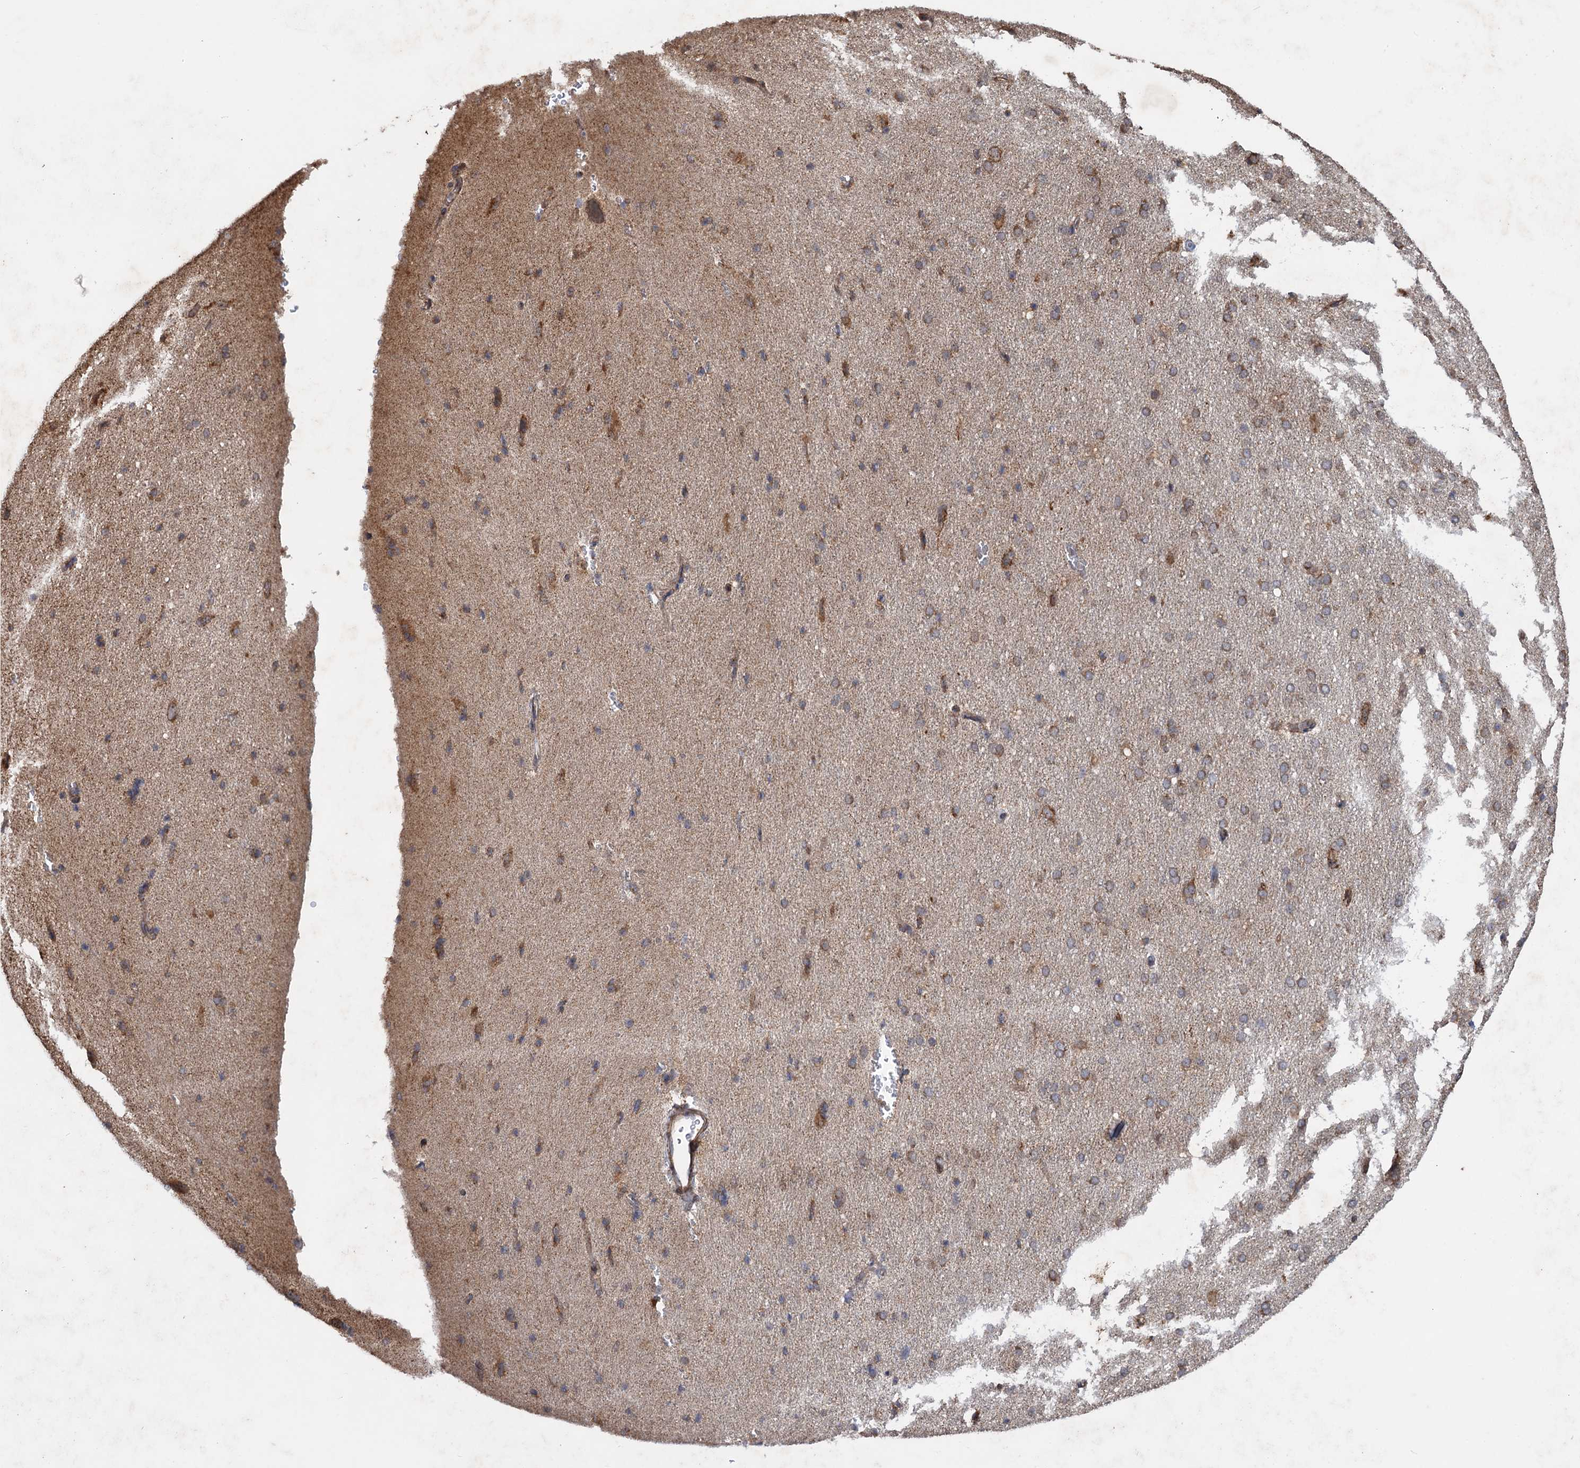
{"staining": {"intensity": "weak", "quantity": ">75%", "location": "cytoplasmic/membranous"}, "tissue": "cerebral cortex", "cell_type": "Endothelial cells", "image_type": "normal", "snomed": [{"axis": "morphology", "description": "Normal tissue, NOS"}, {"axis": "topography", "description": "Cerebral cortex"}], "caption": "Immunohistochemical staining of normal cerebral cortex displays >75% levels of weak cytoplasmic/membranous protein expression in about >75% of endothelial cells. (DAB (3,3'-diaminobenzidine) = brown stain, brightfield microscopy at high magnification).", "gene": "HAUS1", "patient": {"sex": "male", "age": 62}}